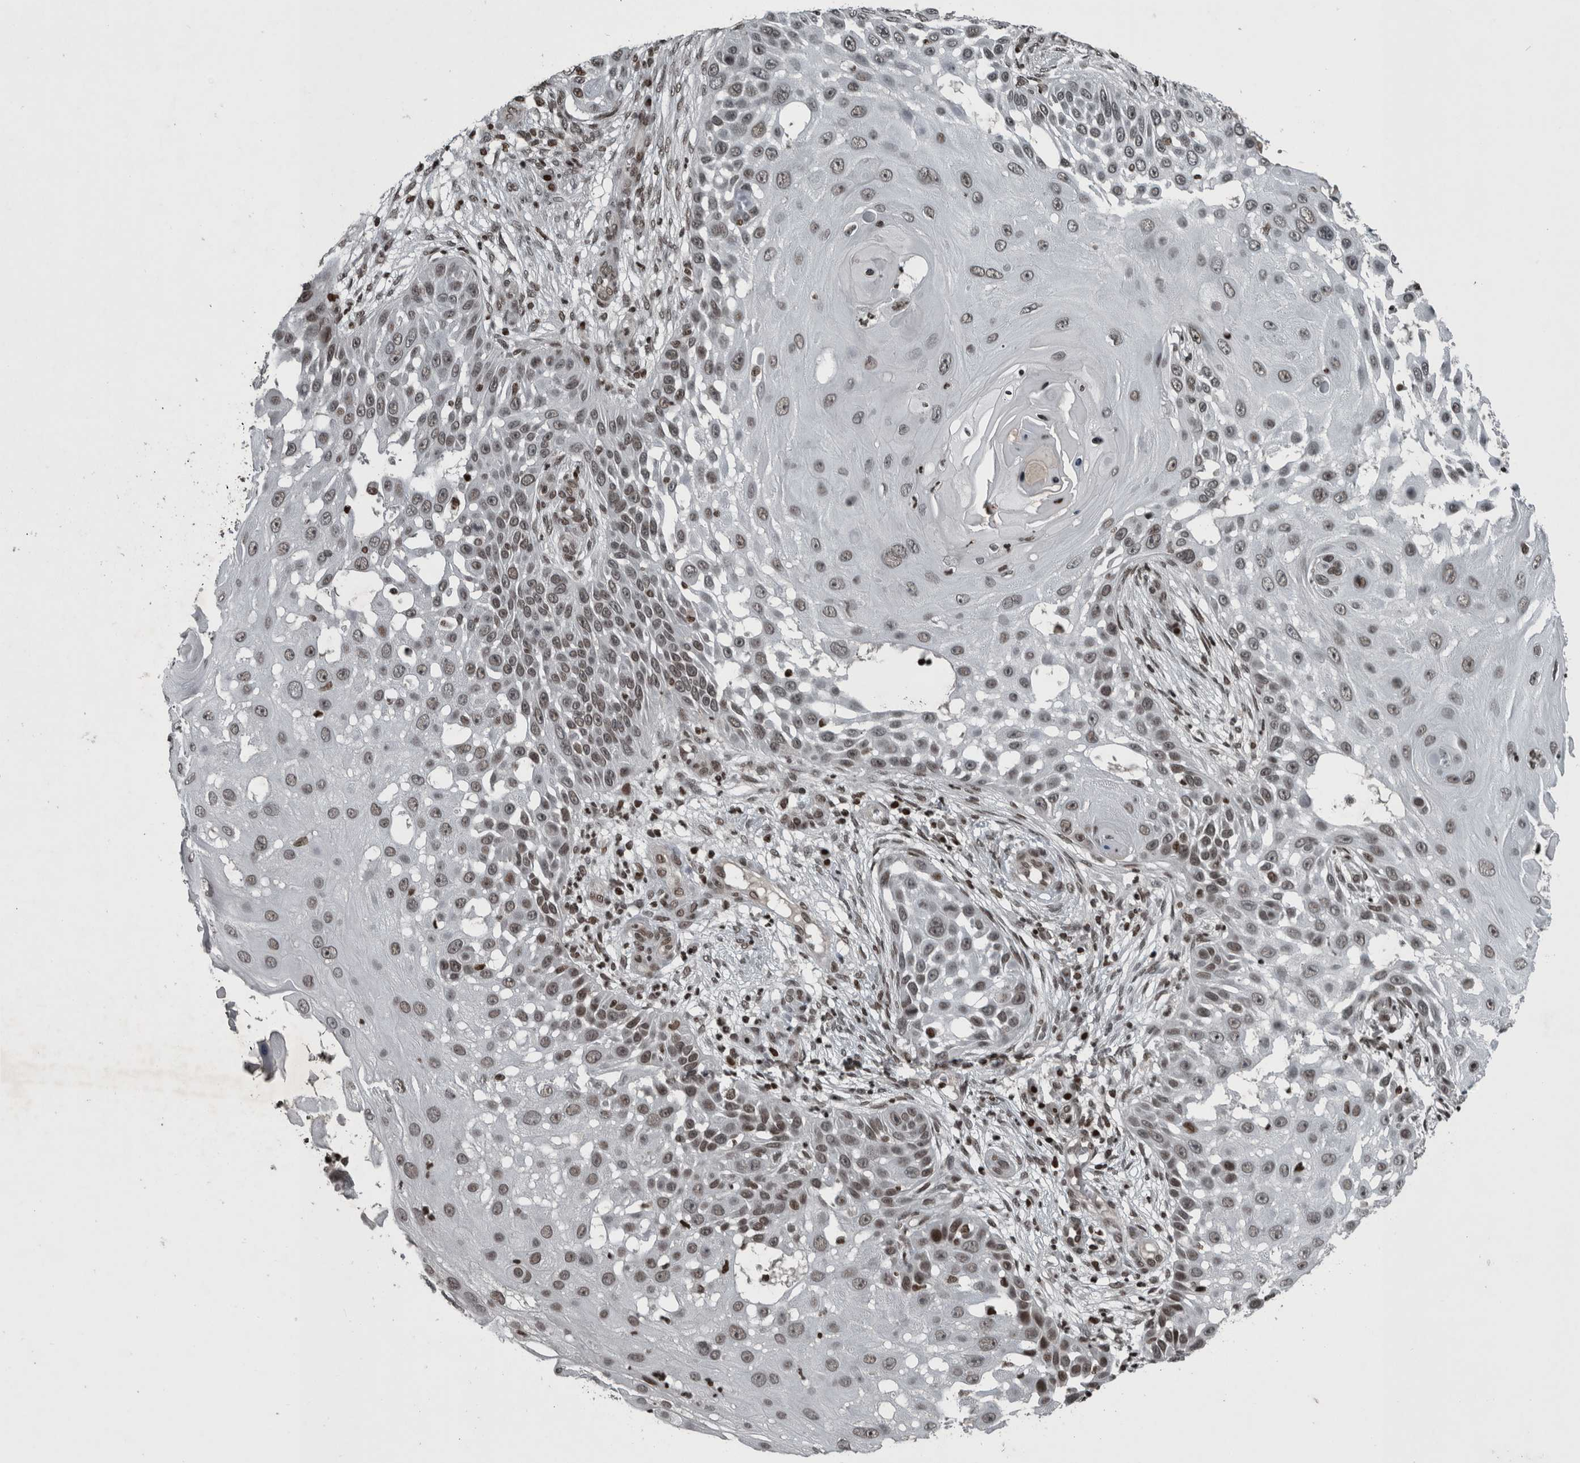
{"staining": {"intensity": "moderate", "quantity": "25%-75%", "location": "nuclear"}, "tissue": "skin cancer", "cell_type": "Tumor cells", "image_type": "cancer", "snomed": [{"axis": "morphology", "description": "Squamous cell carcinoma, NOS"}, {"axis": "topography", "description": "Skin"}], "caption": "Tumor cells show moderate nuclear positivity in approximately 25%-75% of cells in skin squamous cell carcinoma. Using DAB (3,3'-diaminobenzidine) (brown) and hematoxylin (blue) stains, captured at high magnification using brightfield microscopy.", "gene": "UNC50", "patient": {"sex": "female", "age": 44}}